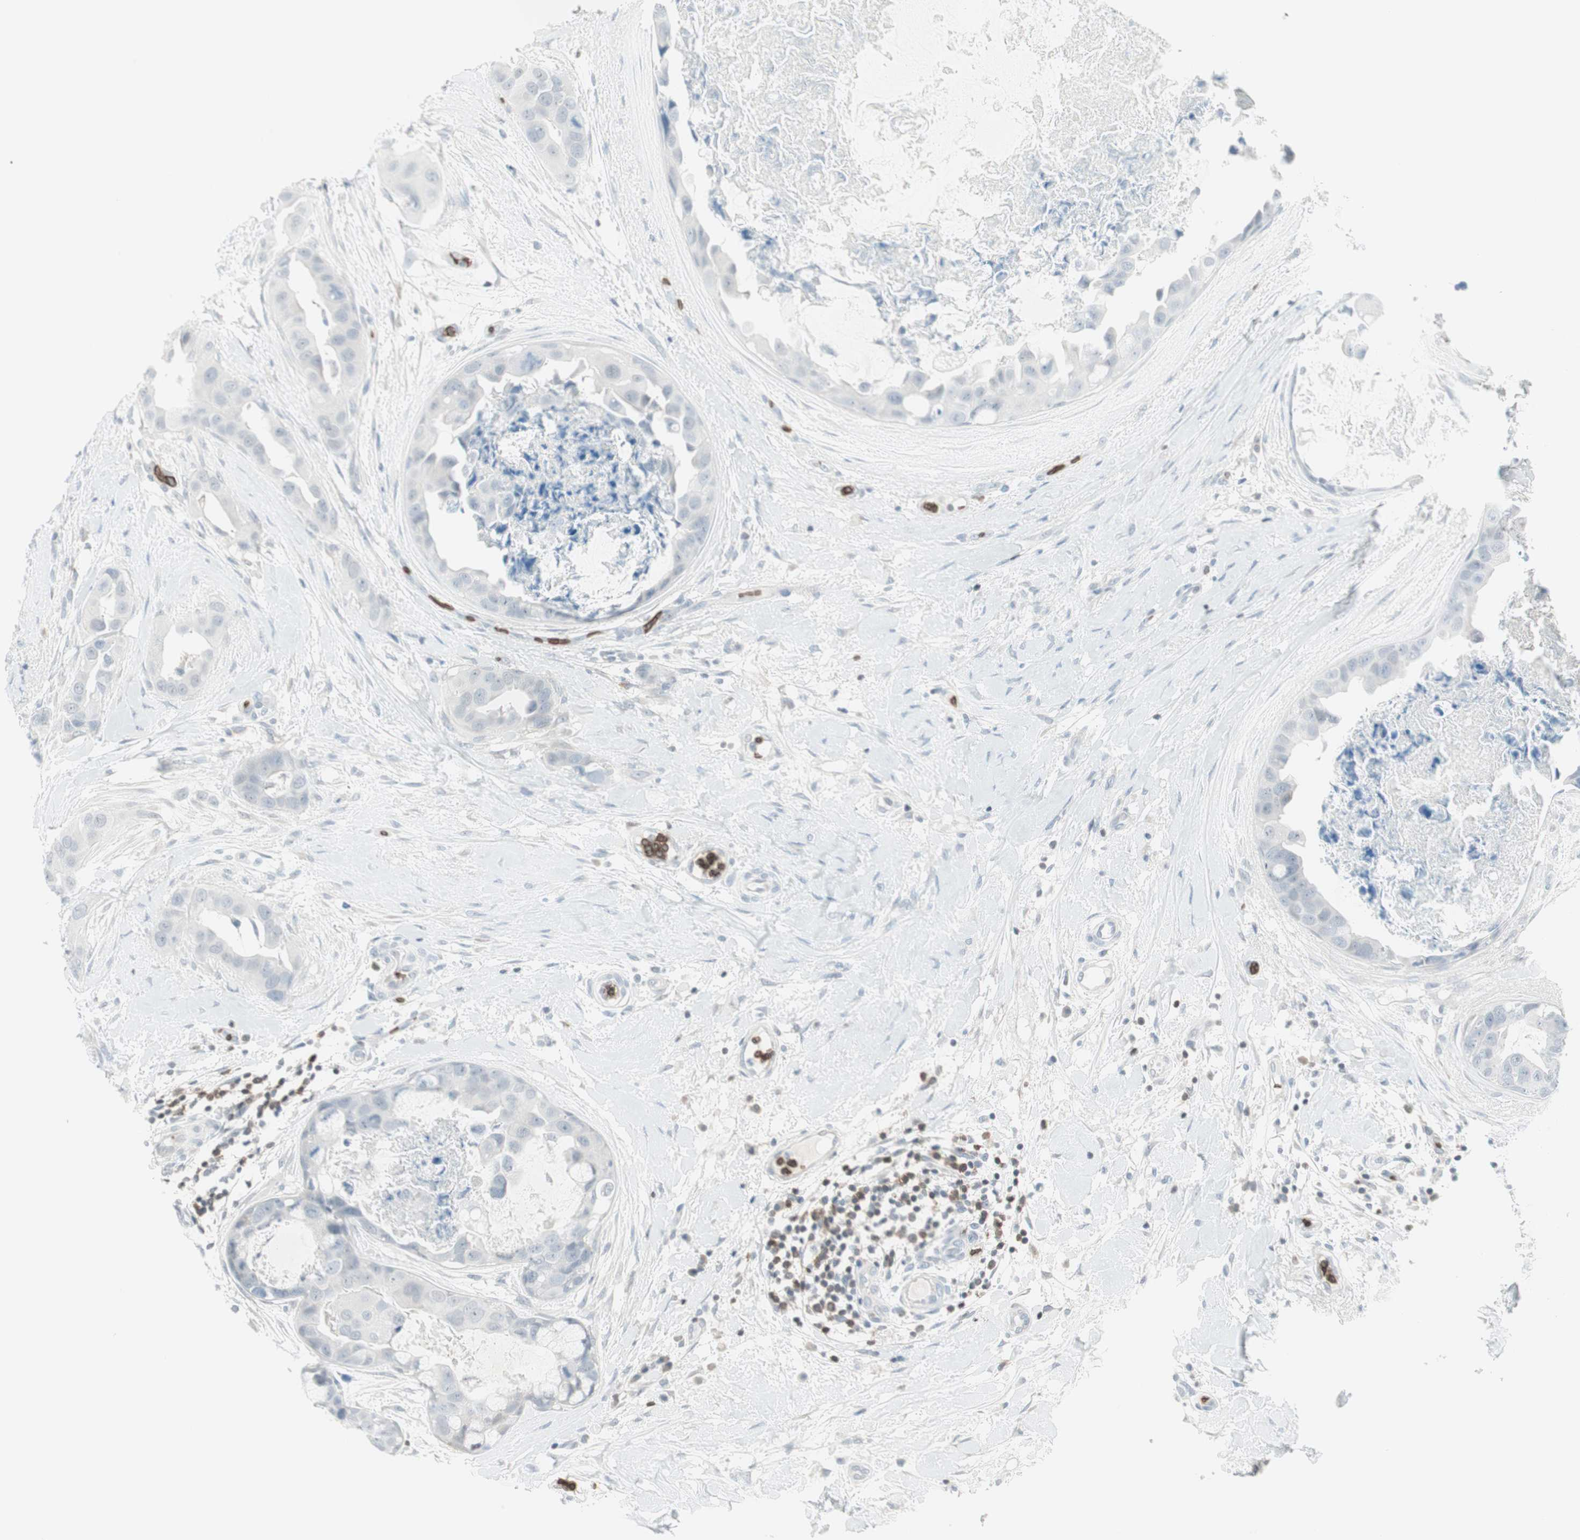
{"staining": {"intensity": "negative", "quantity": "none", "location": "none"}, "tissue": "breast cancer", "cell_type": "Tumor cells", "image_type": "cancer", "snomed": [{"axis": "morphology", "description": "Duct carcinoma"}, {"axis": "topography", "description": "Breast"}], "caption": "Immunohistochemistry photomicrograph of neoplastic tissue: human breast cancer stained with DAB exhibits no significant protein expression in tumor cells.", "gene": "MAP4K1", "patient": {"sex": "female", "age": 40}}